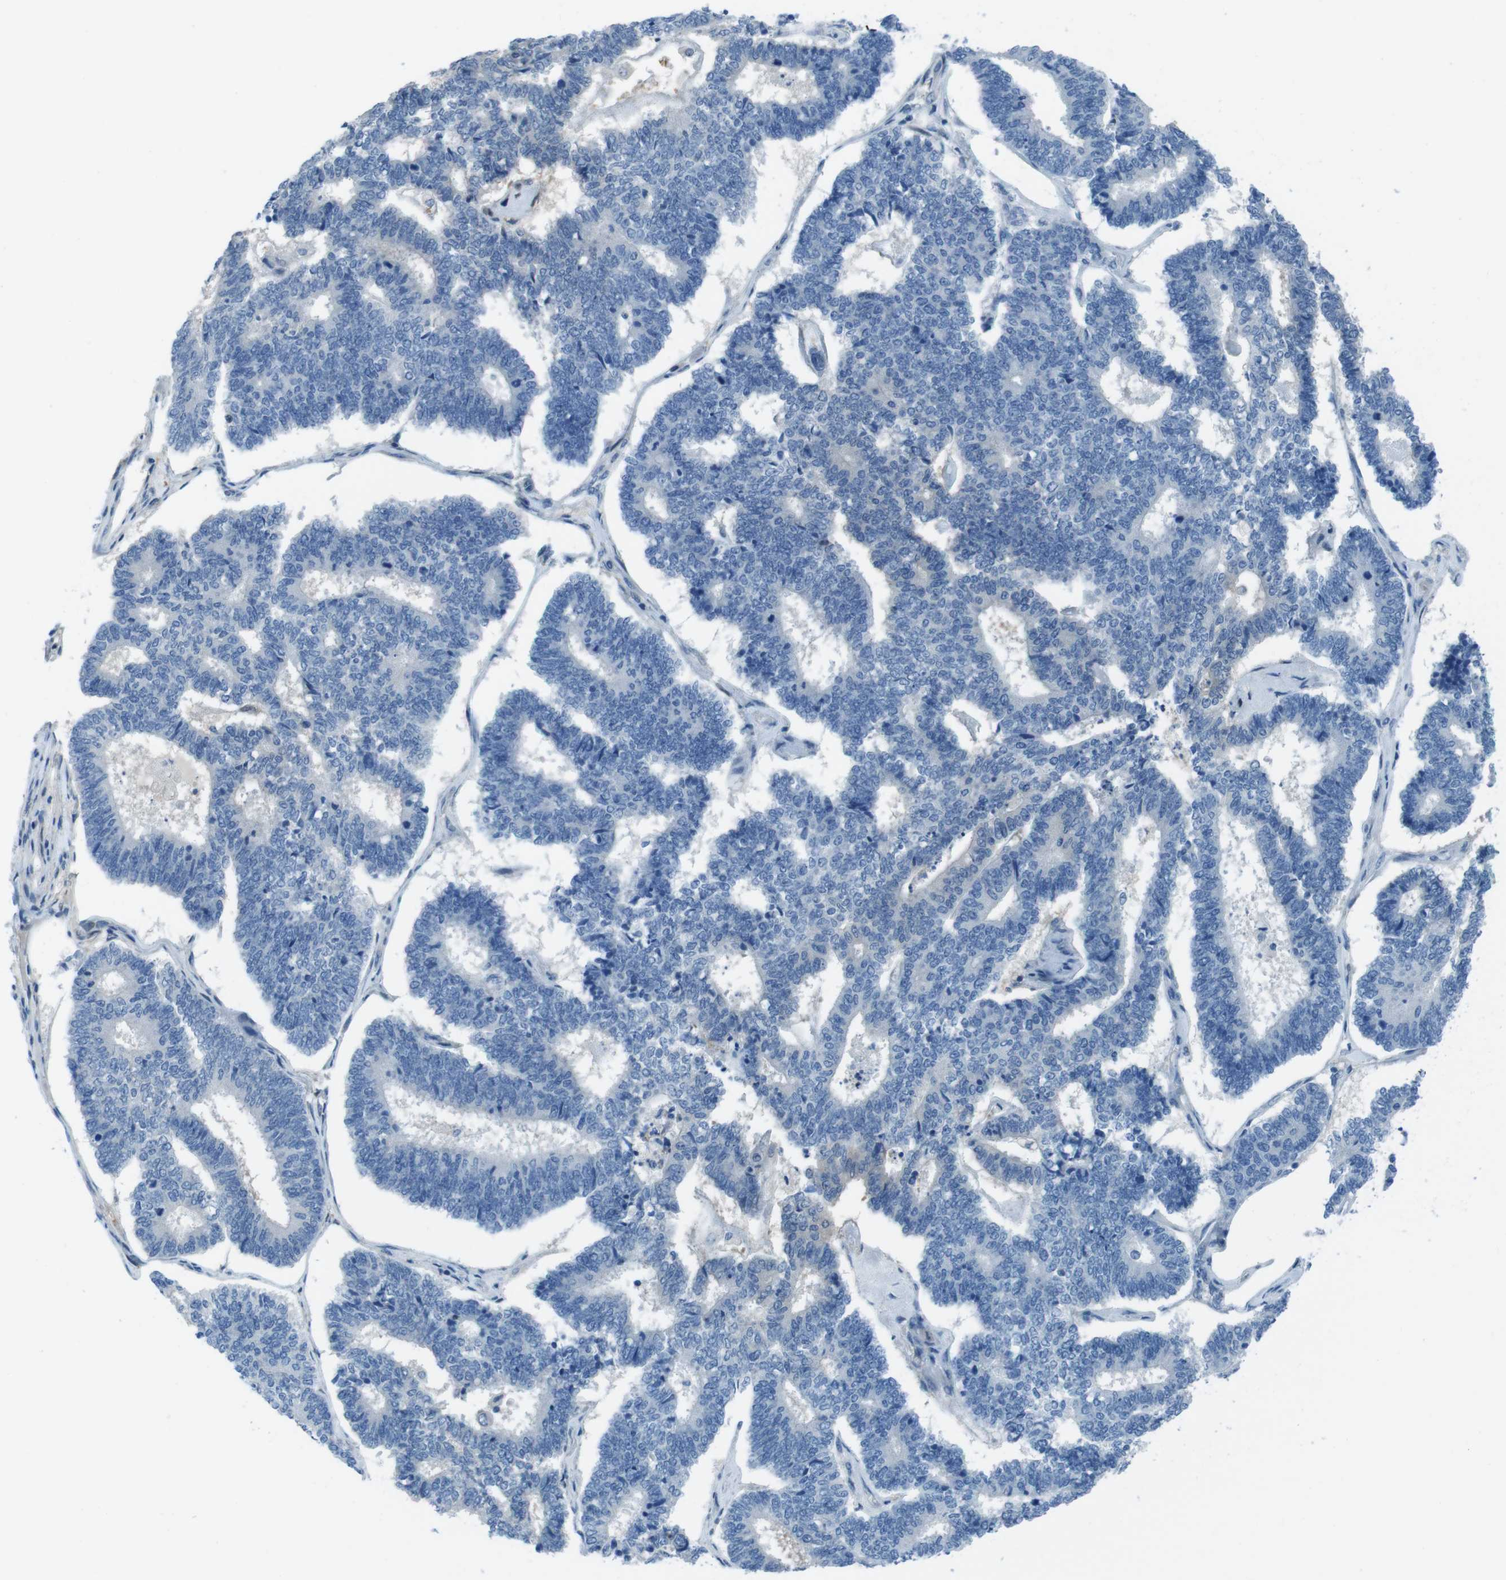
{"staining": {"intensity": "negative", "quantity": "none", "location": "none"}, "tissue": "endometrial cancer", "cell_type": "Tumor cells", "image_type": "cancer", "snomed": [{"axis": "morphology", "description": "Adenocarcinoma, NOS"}, {"axis": "topography", "description": "Endometrium"}], "caption": "An immunohistochemistry (IHC) histopathology image of adenocarcinoma (endometrial) is shown. There is no staining in tumor cells of adenocarcinoma (endometrial).", "gene": "NANOS2", "patient": {"sex": "female", "age": 70}}